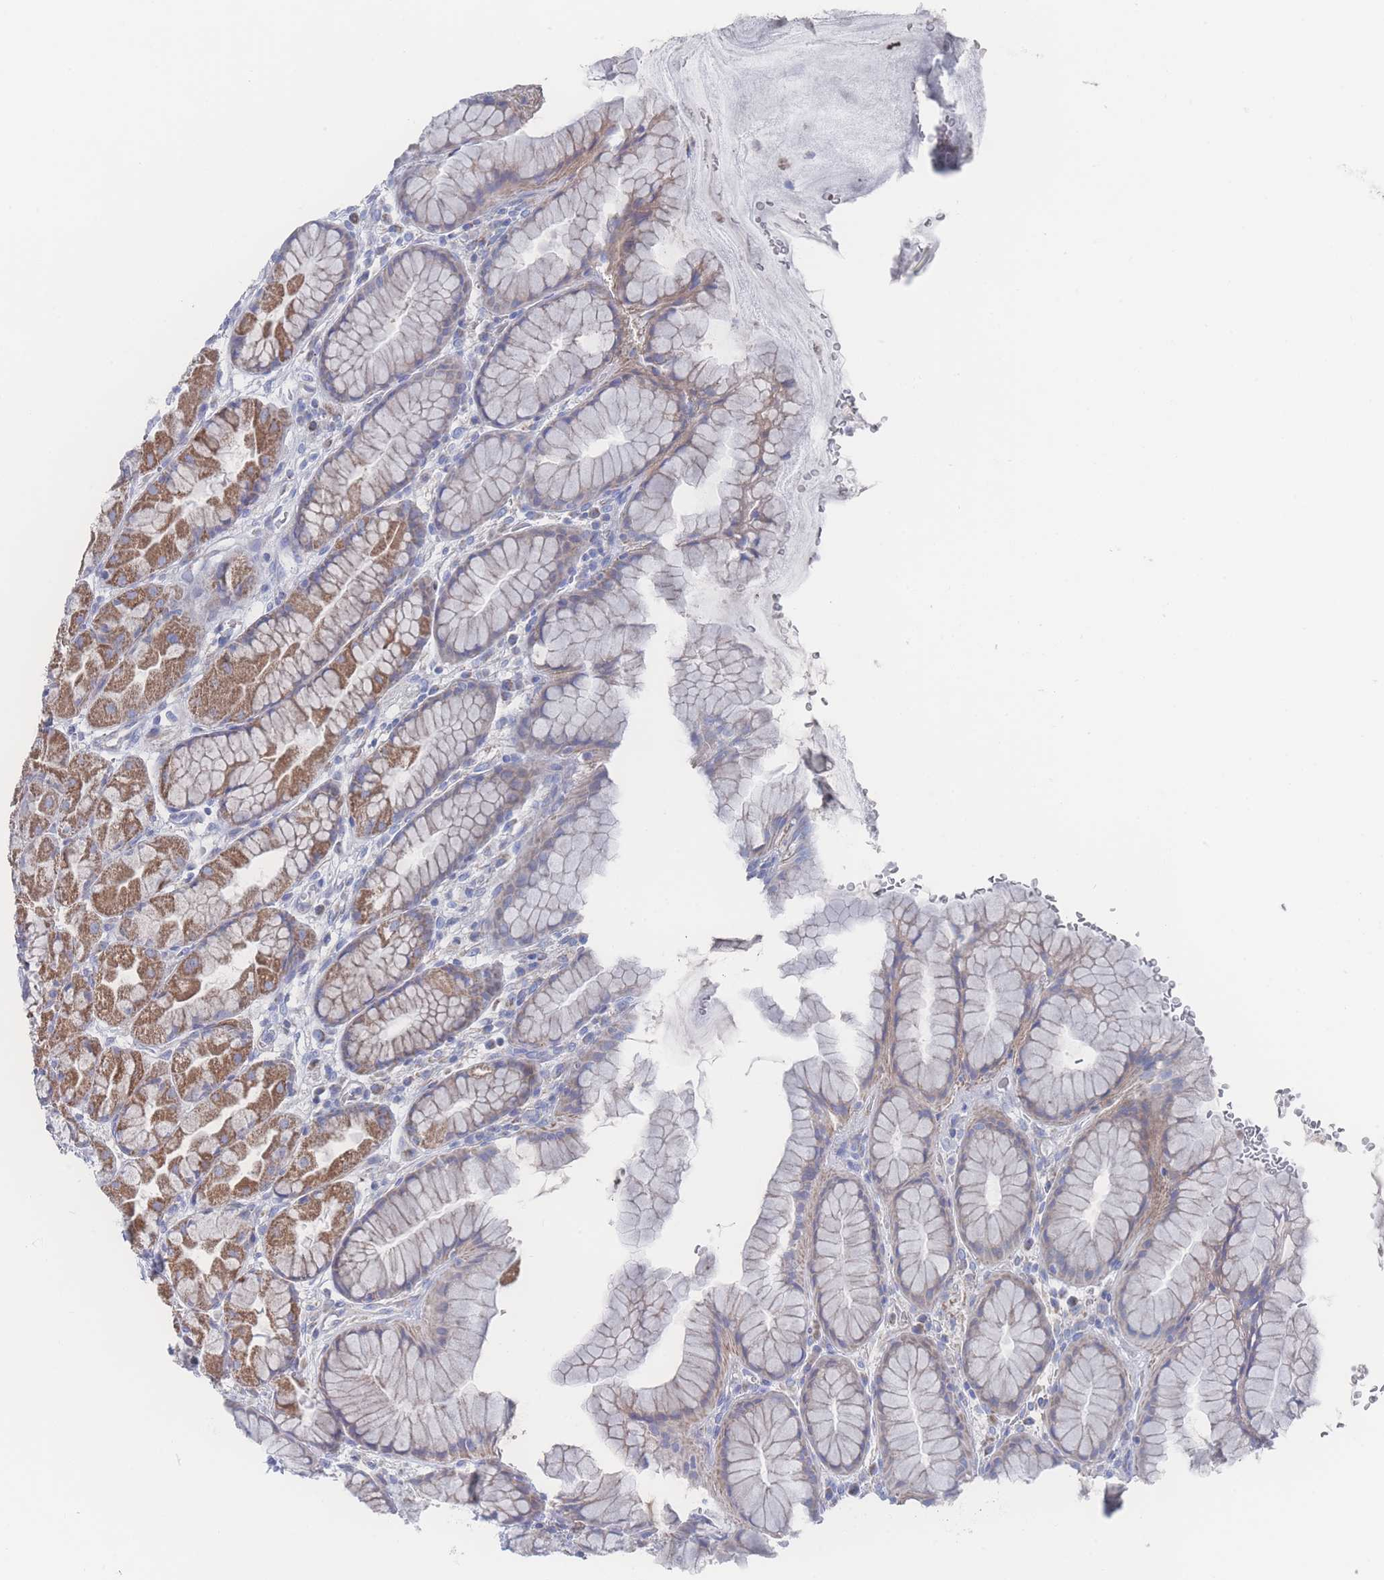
{"staining": {"intensity": "moderate", "quantity": "25%-75%", "location": "cytoplasmic/membranous"}, "tissue": "stomach", "cell_type": "Glandular cells", "image_type": "normal", "snomed": [{"axis": "morphology", "description": "Normal tissue, NOS"}, {"axis": "topography", "description": "Stomach"}], "caption": "Moderate cytoplasmic/membranous expression for a protein is appreciated in about 25%-75% of glandular cells of unremarkable stomach using immunohistochemistry.", "gene": "SNPH", "patient": {"sex": "male", "age": 57}}